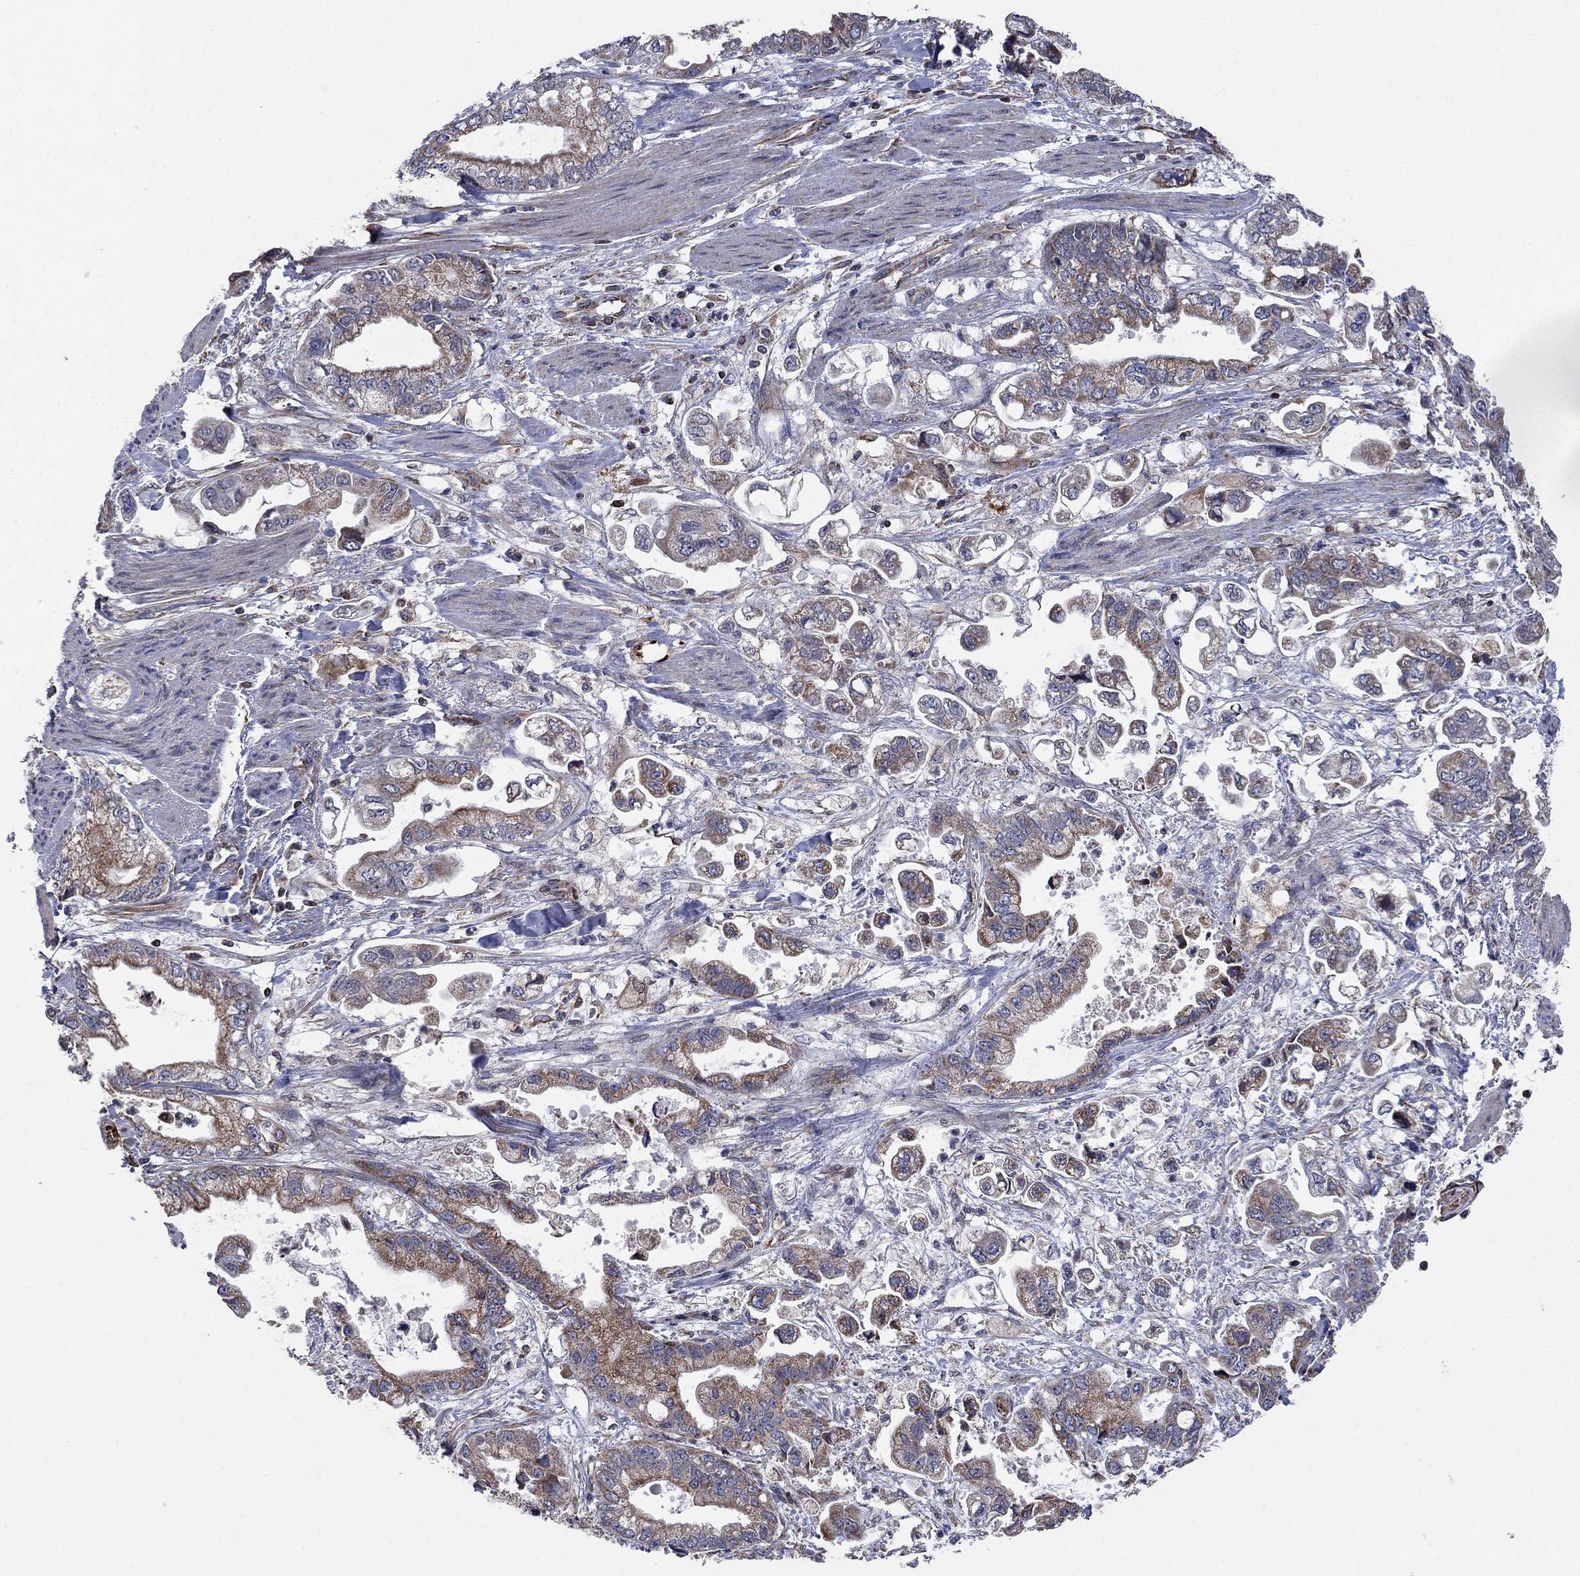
{"staining": {"intensity": "moderate", "quantity": "25%-75%", "location": "cytoplasmic/membranous"}, "tissue": "stomach cancer", "cell_type": "Tumor cells", "image_type": "cancer", "snomed": [{"axis": "morphology", "description": "Normal tissue, NOS"}, {"axis": "morphology", "description": "Adenocarcinoma, NOS"}, {"axis": "topography", "description": "Stomach"}], "caption": "Human stomach adenocarcinoma stained for a protein (brown) reveals moderate cytoplasmic/membranous positive staining in about 25%-75% of tumor cells.", "gene": "NDUFC1", "patient": {"sex": "male", "age": 62}}